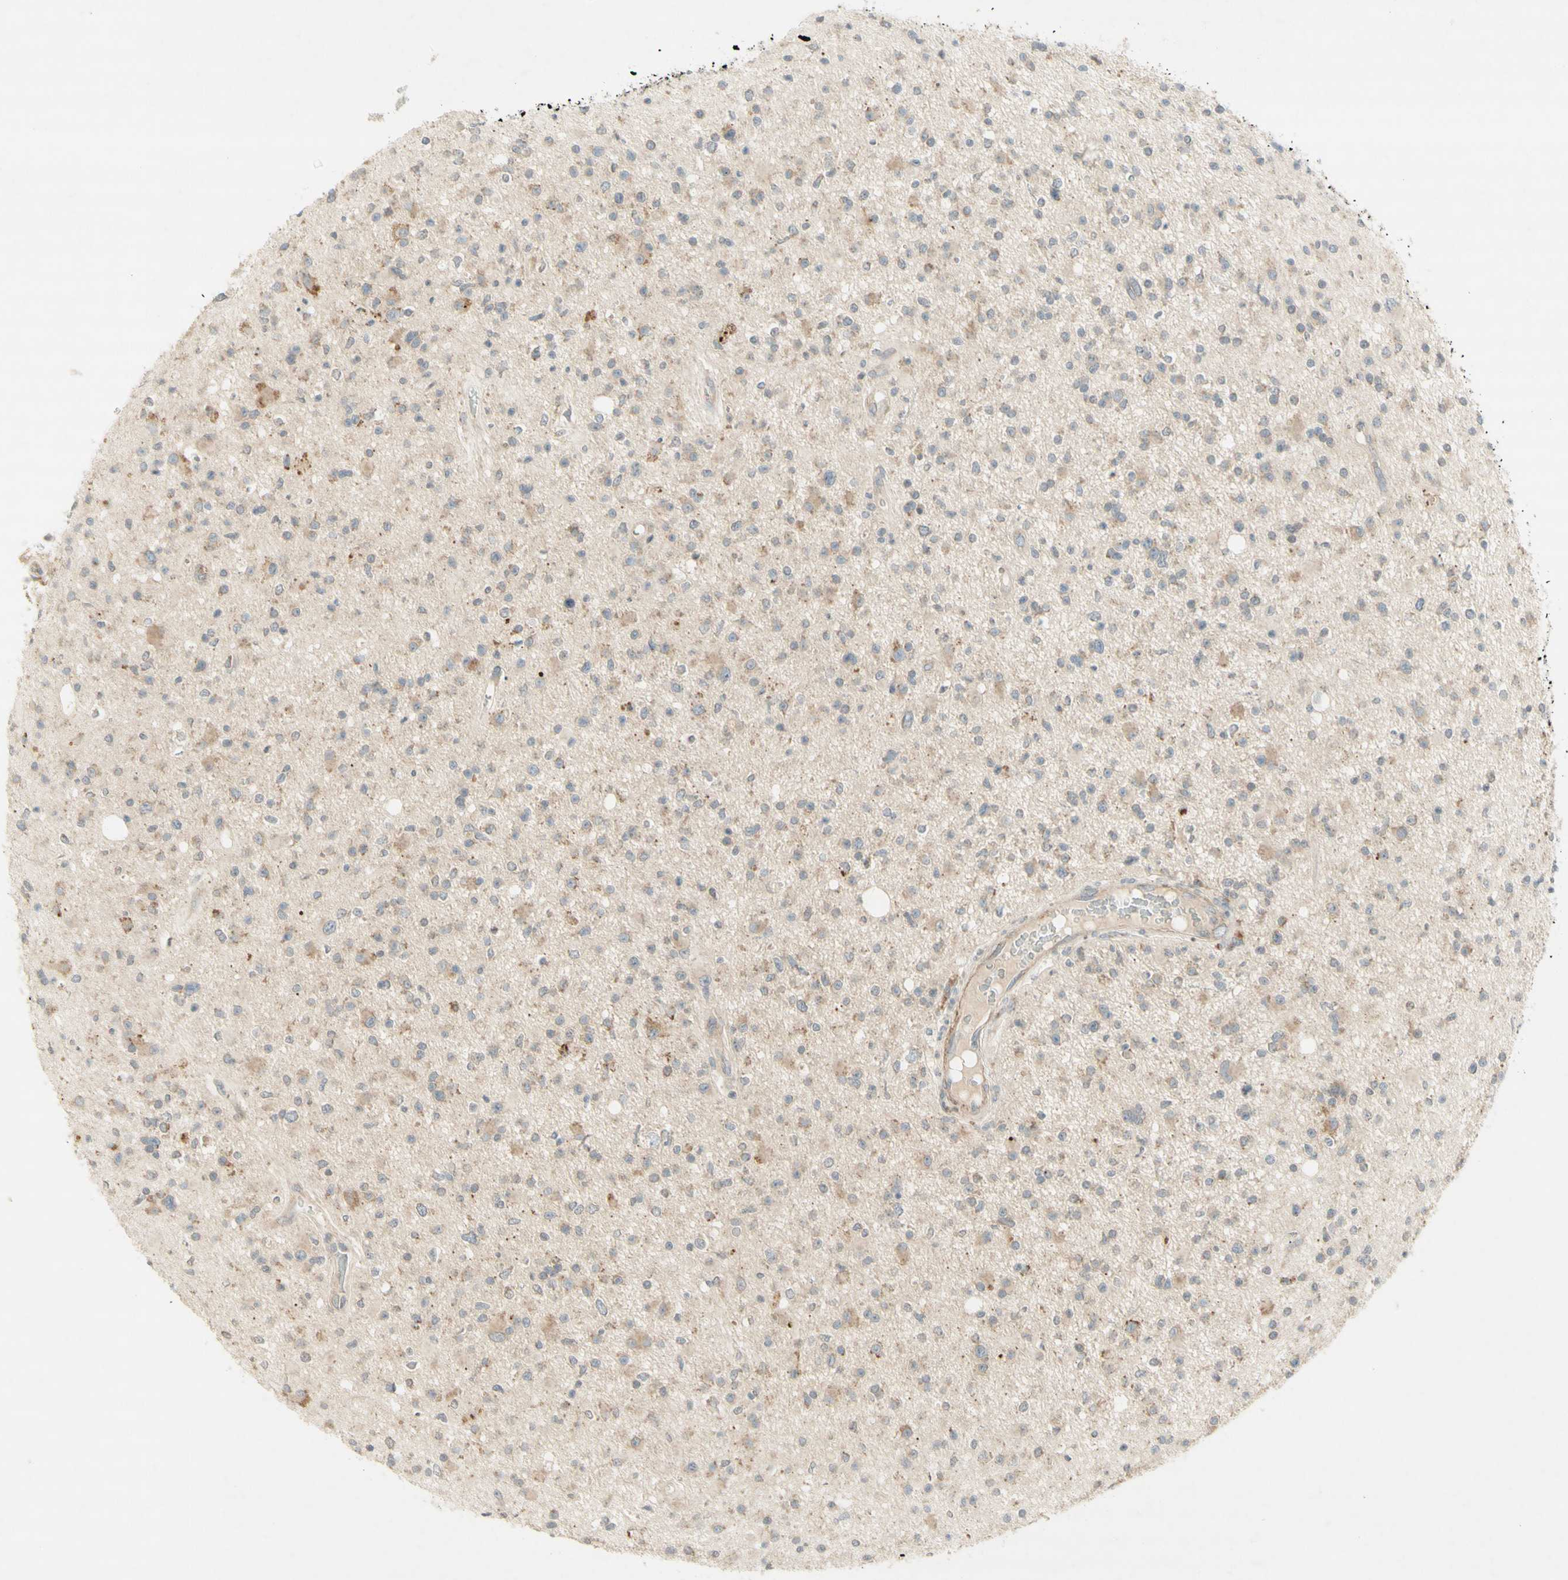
{"staining": {"intensity": "moderate", "quantity": "<25%", "location": "cytoplasmic/membranous"}, "tissue": "glioma", "cell_type": "Tumor cells", "image_type": "cancer", "snomed": [{"axis": "morphology", "description": "Glioma, malignant, High grade"}, {"axis": "topography", "description": "Brain"}], "caption": "Glioma stained for a protein (brown) shows moderate cytoplasmic/membranous positive staining in approximately <25% of tumor cells.", "gene": "ETF1", "patient": {"sex": "male", "age": 33}}